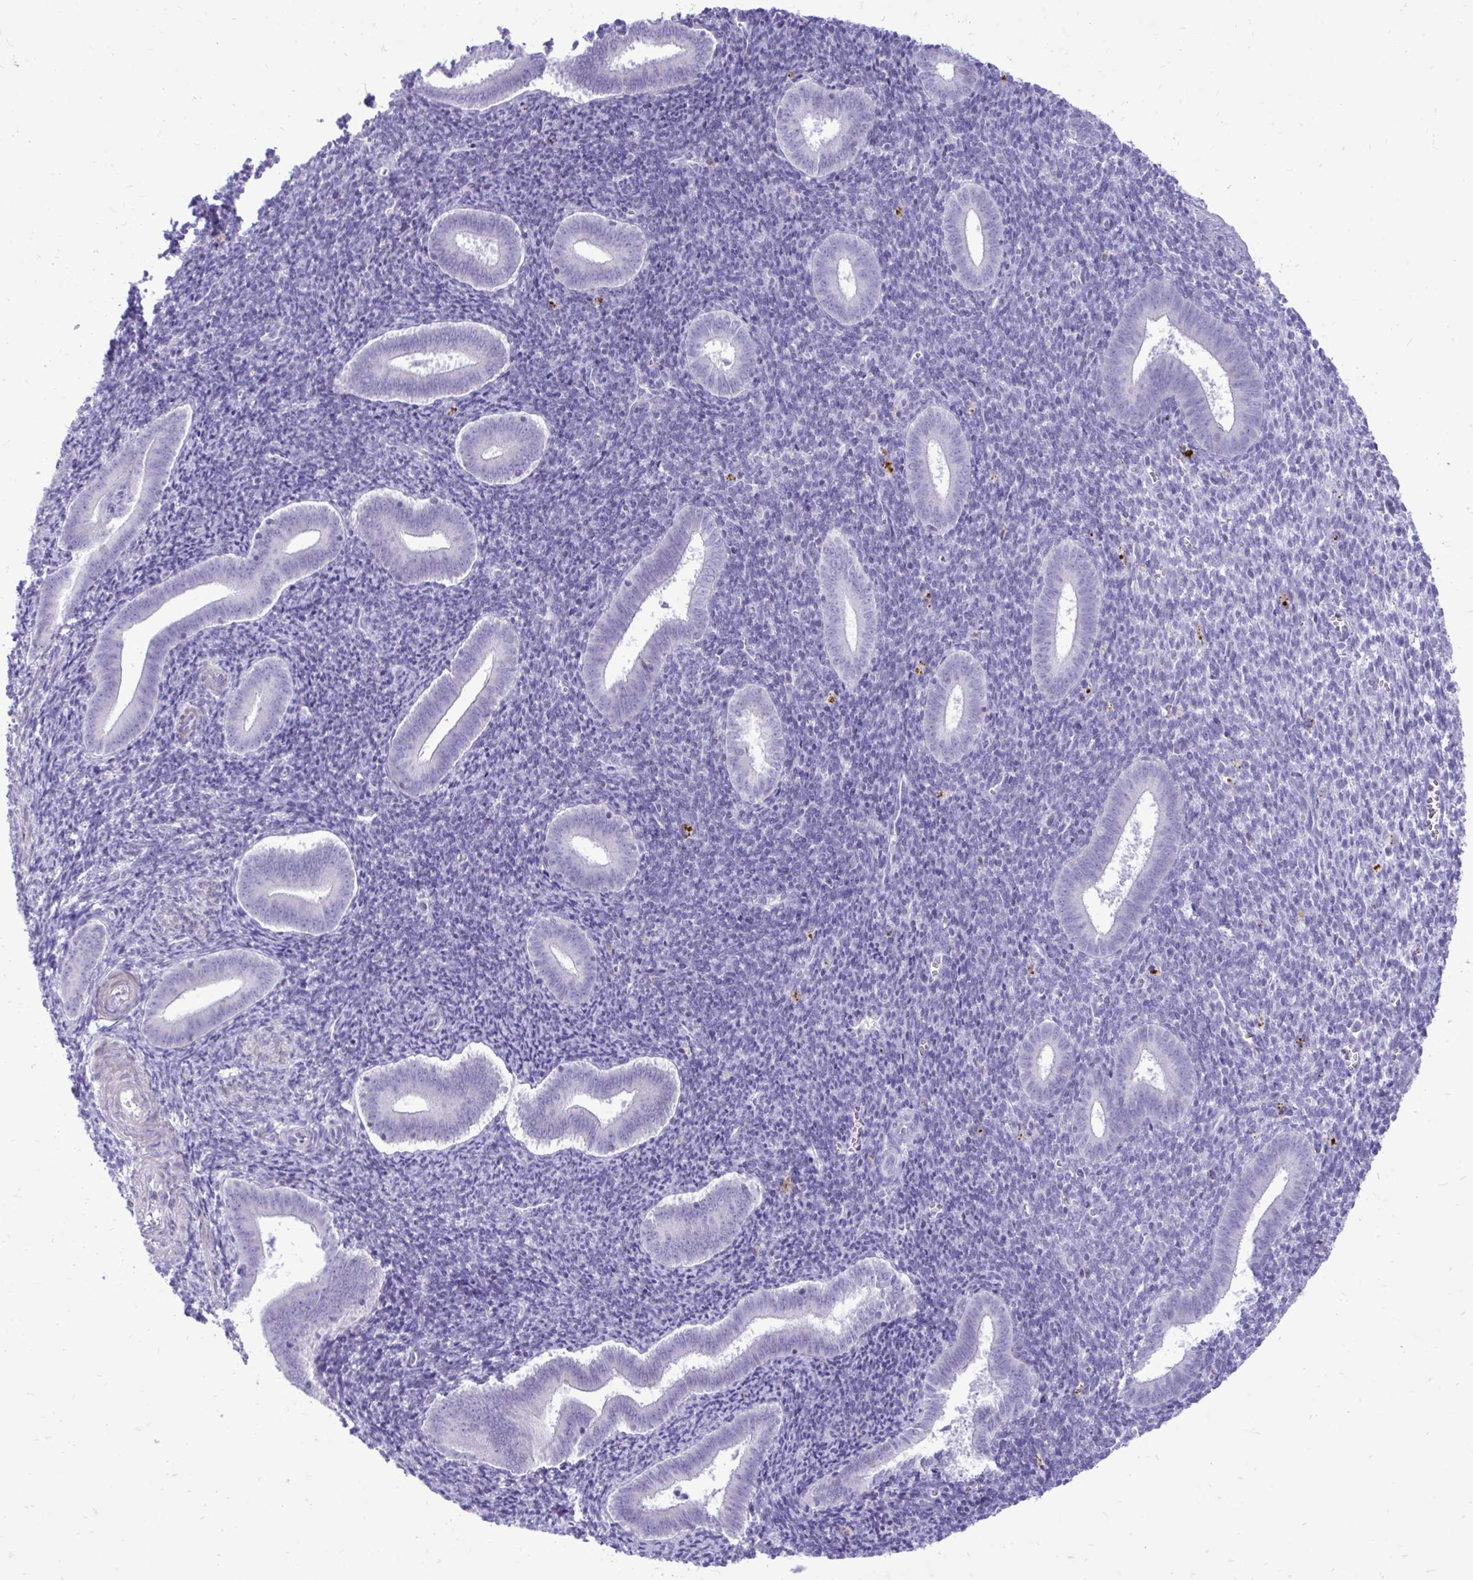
{"staining": {"intensity": "negative", "quantity": "none", "location": "none"}, "tissue": "endometrium", "cell_type": "Cells in endometrial stroma", "image_type": "normal", "snomed": [{"axis": "morphology", "description": "Normal tissue, NOS"}, {"axis": "topography", "description": "Endometrium"}], "caption": "Benign endometrium was stained to show a protein in brown. There is no significant expression in cells in endometrial stroma. (Brightfield microscopy of DAB (3,3'-diaminobenzidine) IHC at high magnification).", "gene": "GABRA1", "patient": {"sex": "female", "age": 25}}